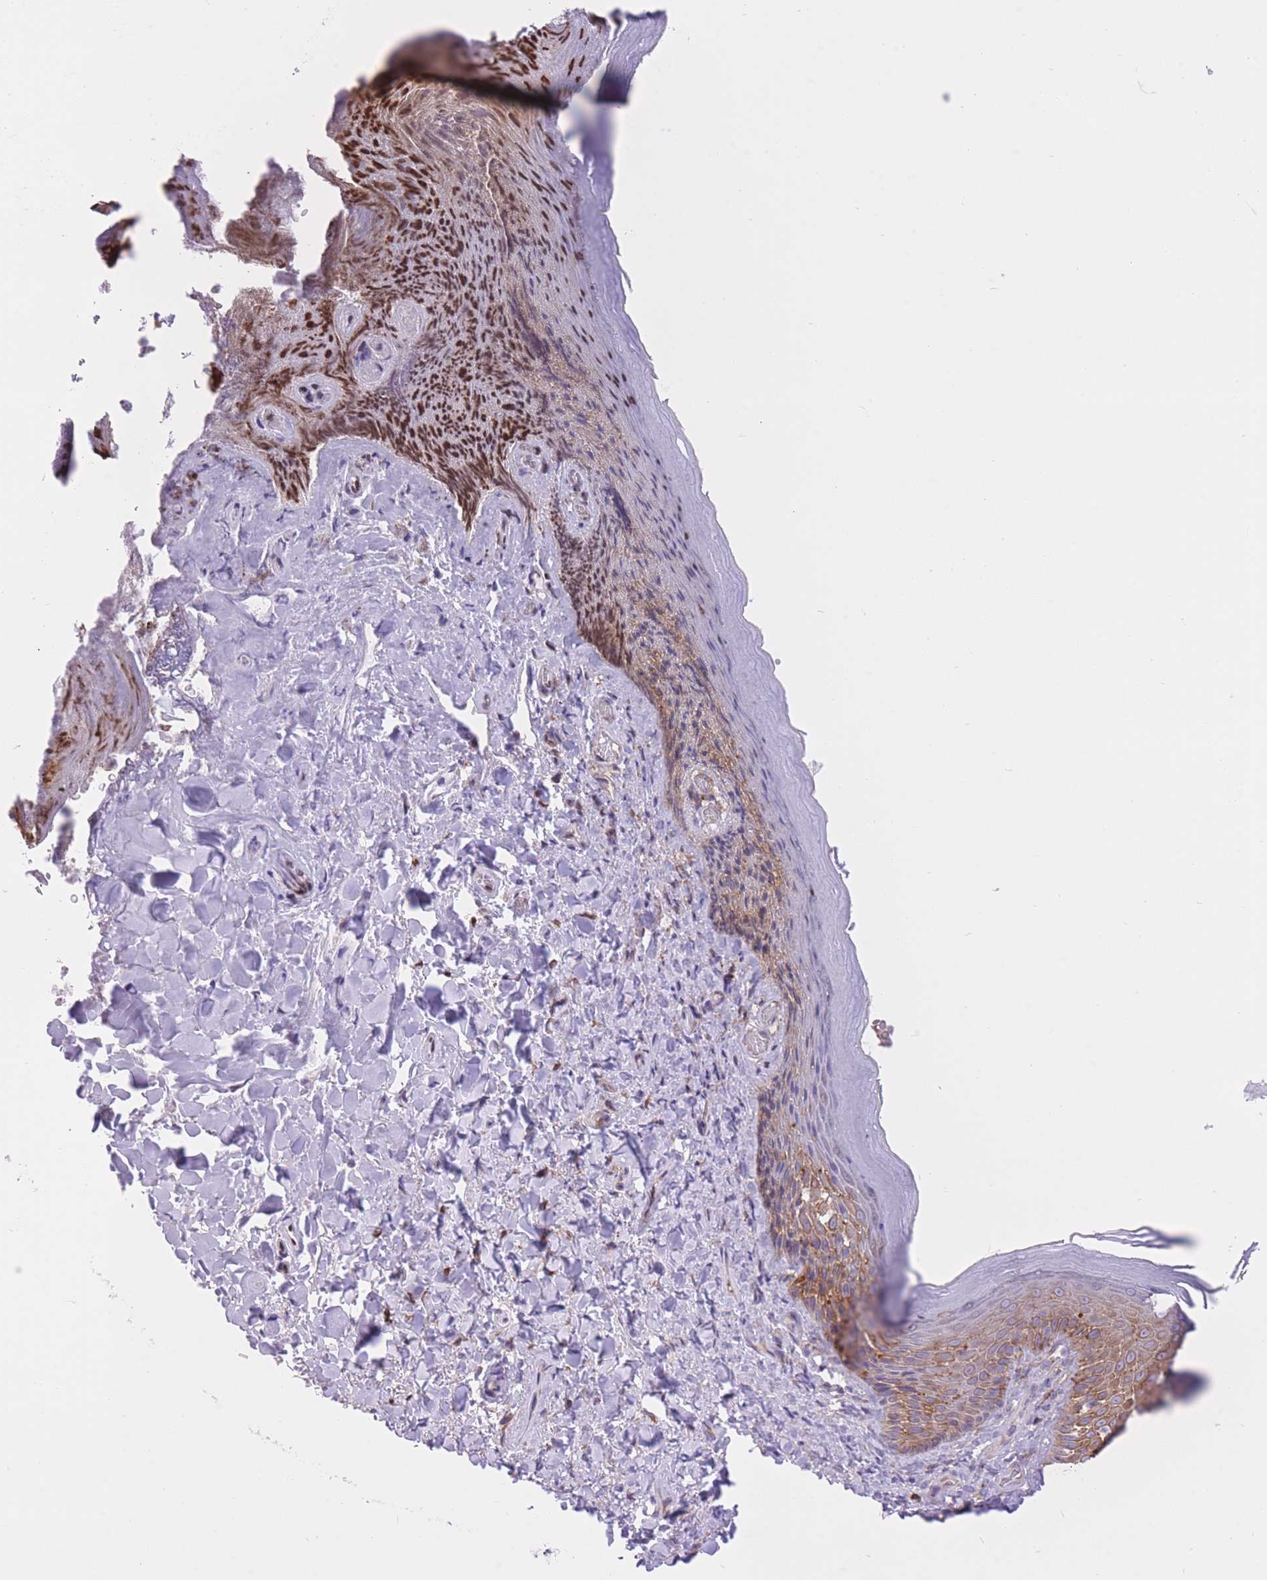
{"staining": {"intensity": "strong", "quantity": "25%-75%", "location": "cytoplasmic/membranous,nuclear"}, "tissue": "skin", "cell_type": "Epidermal cells", "image_type": "normal", "snomed": [{"axis": "morphology", "description": "Normal tissue, NOS"}, {"axis": "topography", "description": "Anal"}], "caption": "This micrograph displays immunohistochemistry staining of normal skin, with high strong cytoplasmic/membranous,nuclear staining in about 25%-75% of epidermal cells.", "gene": "ZNF501", "patient": {"sex": "female", "age": 89}}